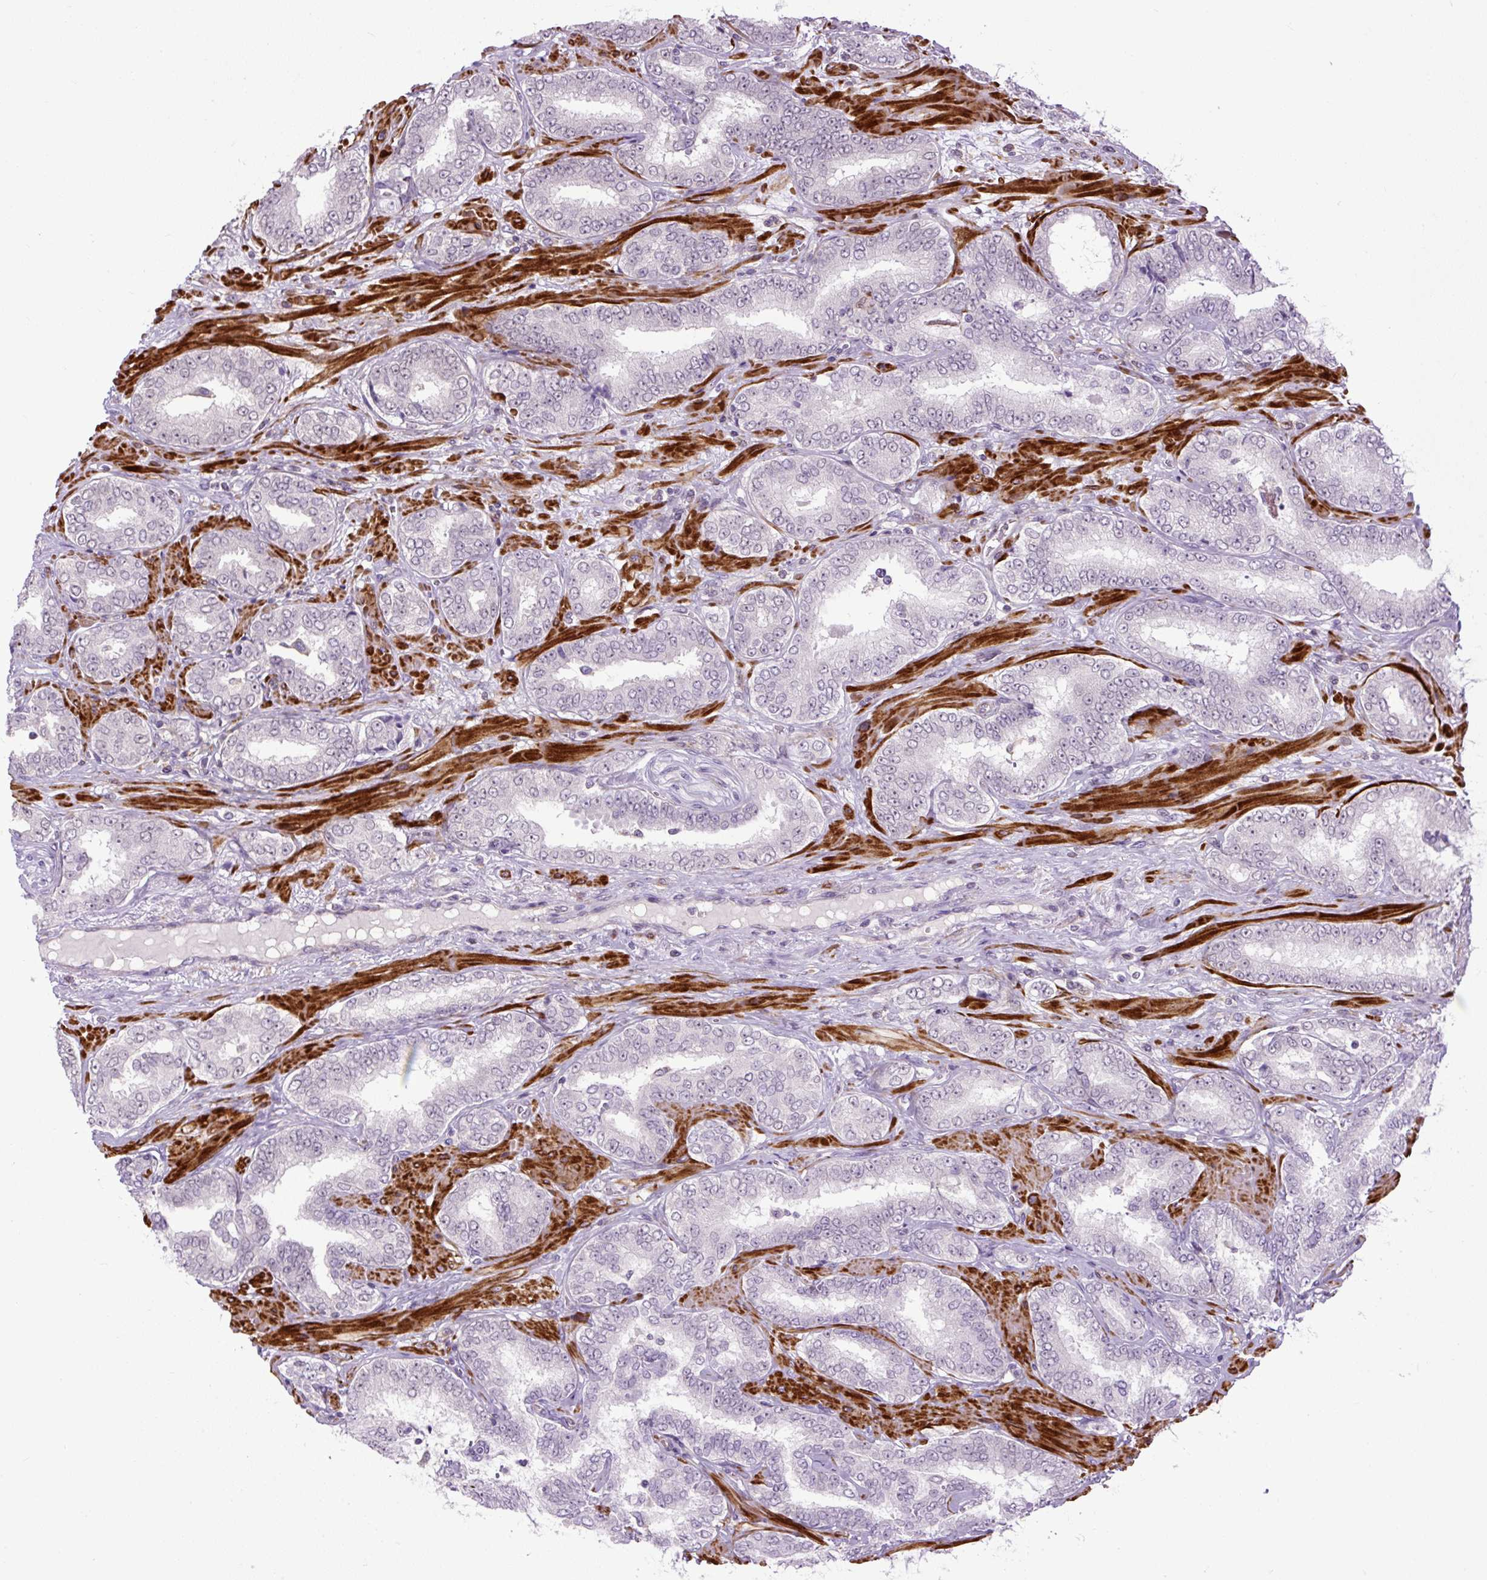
{"staining": {"intensity": "negative", "quantity": "none", "location": "none"}, "tissue": "prostate cancer", "cell_type": "Tumor cells", "image_type": "cancer", "snomed": [{"axis": "morphology", "description": "Adenocarcinoma, High grade"}, {"axis": "topography", "description": "Prostate"}], "caption": "Immunohistochemical staining of prostate adenocarcinoma (high-grade) reveals no significant positivity in tumor cells.", "gene": "ZNF197", "patient": {"sex": "male", "age": 72}}